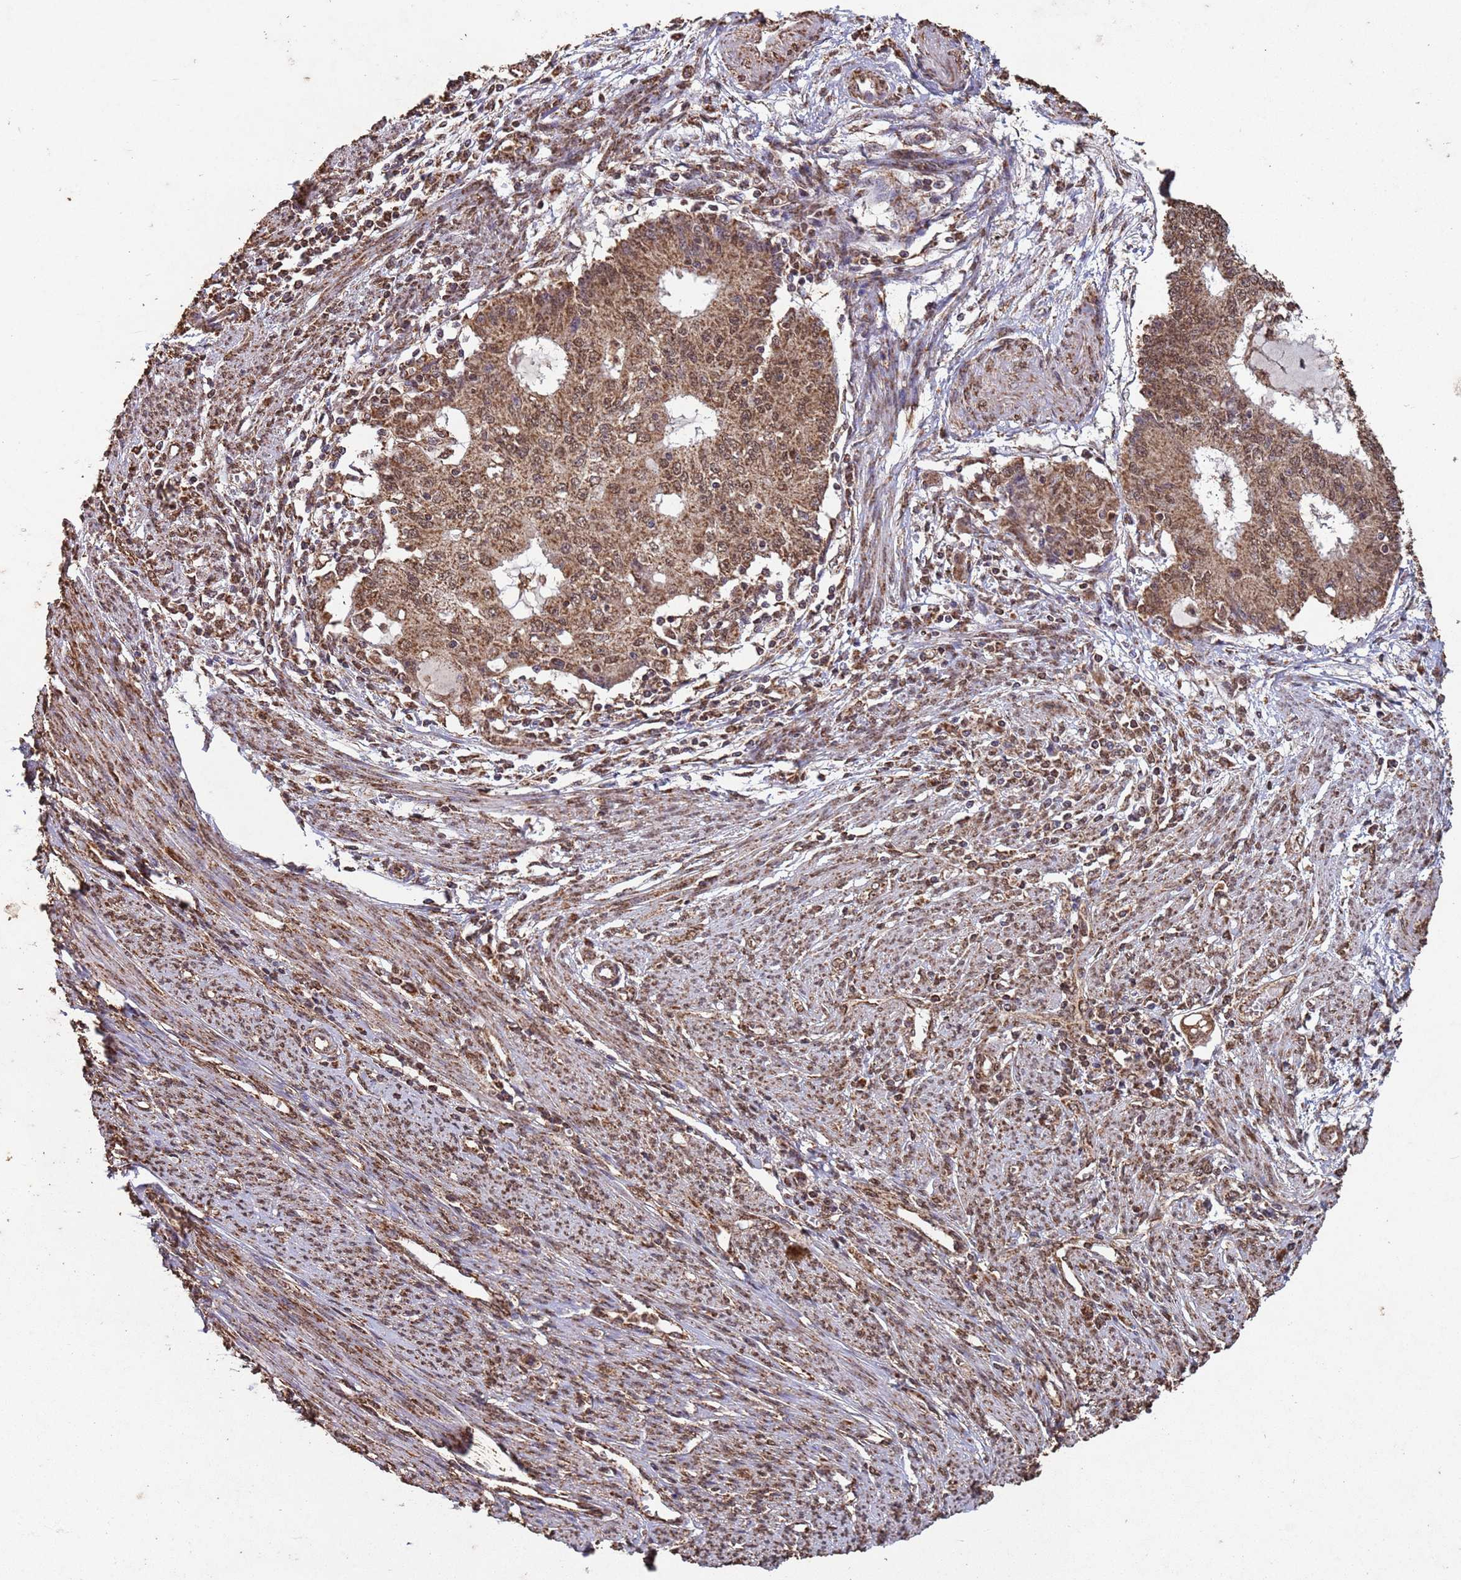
{"staining": {"intensity": "moderate", "quantity": ">75%", "location": "cytoplasmic/membranous,nuclear"}, "tissue": "endometrial cancer", "cell_type": "Tumor cells", "image_type": "cancer", "snomed": [{"axis": "morphology", "description": "Adenocarcinoma, NOS"}, {"axis": "topography", "description": "Endometrium"}], "caption": "About >75% of tumor cells in adenocarcinoma (endometrial) reveal moderate cytoplasmic/membranous and nuclear protein staining as visualized by brown immunohistochemical staining.", "gene": "HDAC10", "patient": {"sex": "female", "age": 56}}